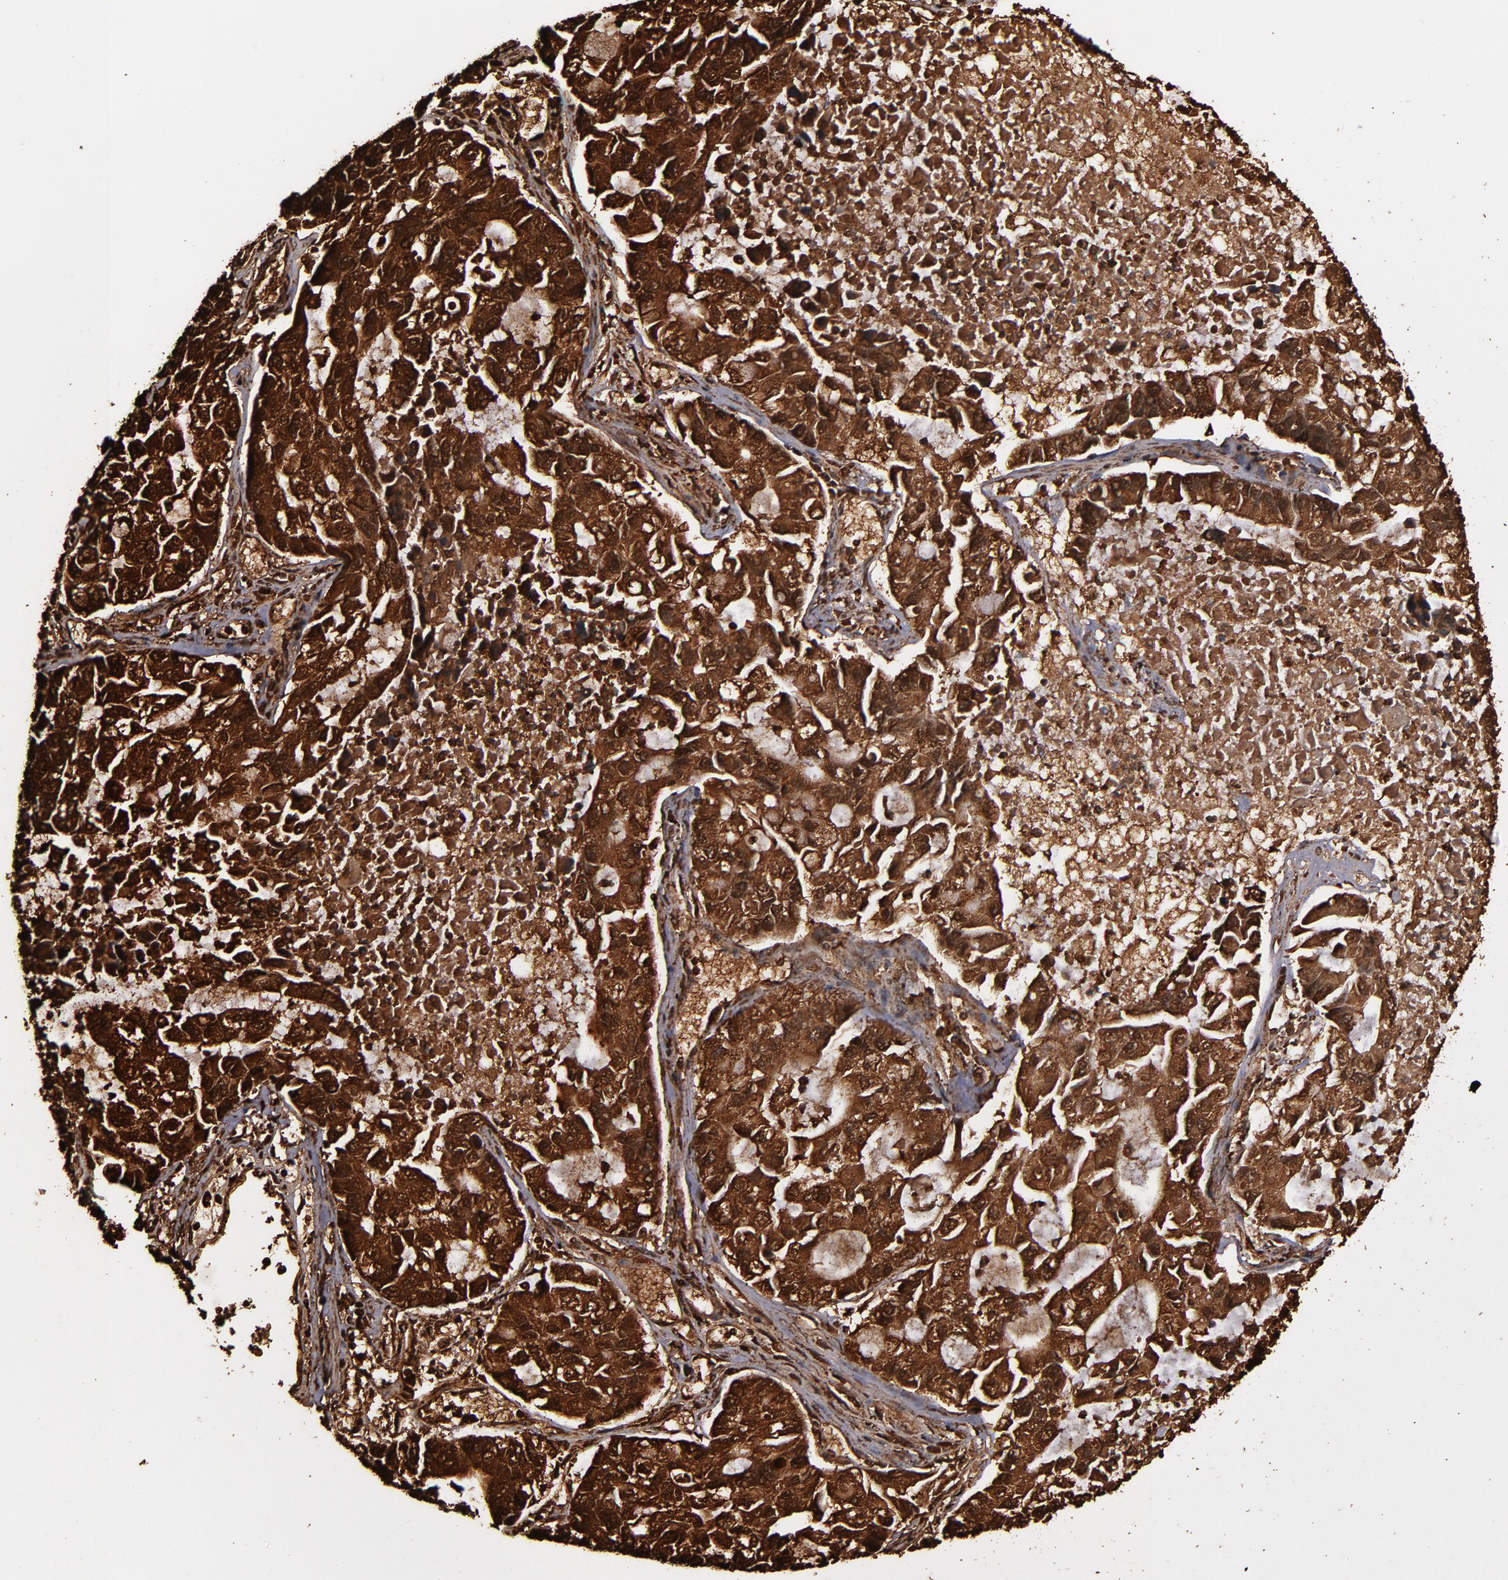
{"staining": {"intensity": "strong", "quantity": ">75%", "location": "cytoplasmic/membranous"}, "tissue": "lung cancer", "cell_type": "Tumor cells", "image_type": "cancer", "snomed": [{"axis": "morphology", "description": "Adenocarcinoma, NOS"}, {"axis": "topography", "description": "Lung"}], "caption": "The immunohistochemical stain highlights strong cytoplasmic/membranous positivity in tumor cells of adenocarcinoma (lung) tissue. The protein of interest is stained brown, and the nuclei are stained in blue (DAB IHC with brightfield microscopy, high magnification).", "gene": "SOD2", "patient": {"sex": "female", "age": 51}}